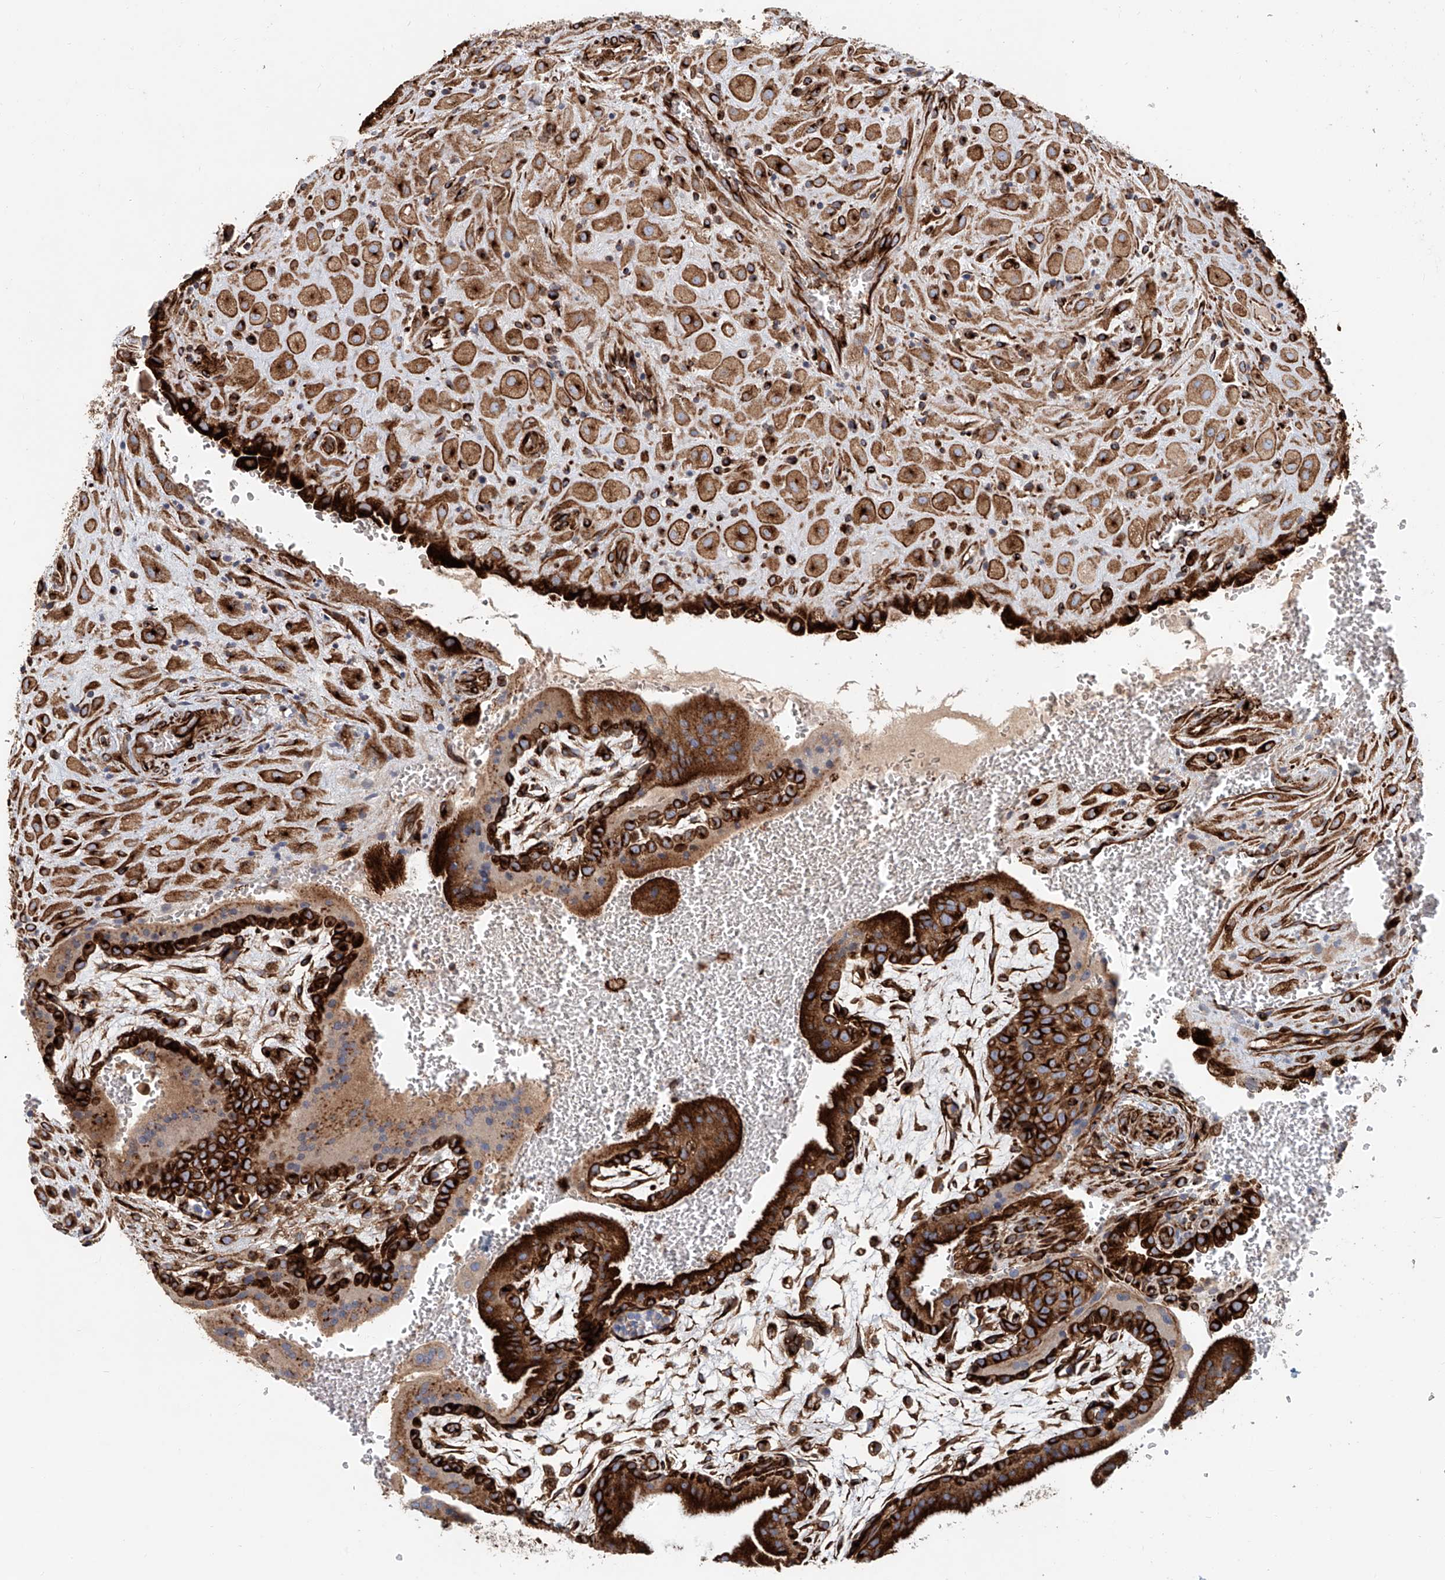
{"staining": {"intensity": "moderate", "quantity": ">75%", "location": "cytoplasmic/membranous"}, "tissue": "placenta", "cell_type": "Decidual cells", "image_type": "normal", "snomed": [{"axis": "morphology", "description": "Normal tissue, NOS"}, {"axis": "topography", "description": "Placenta"}], "caption": "Immunohistochemistry (IHC) (DAB (3,3'-diaminobenzidine)) staining of unremarkable placenta shows moderate cytoplasmic/membranous protein expression in approximately >75% of decidual cells.", "gene": "HGSNAT", "patient": {"sex": "female", "age": 35}}